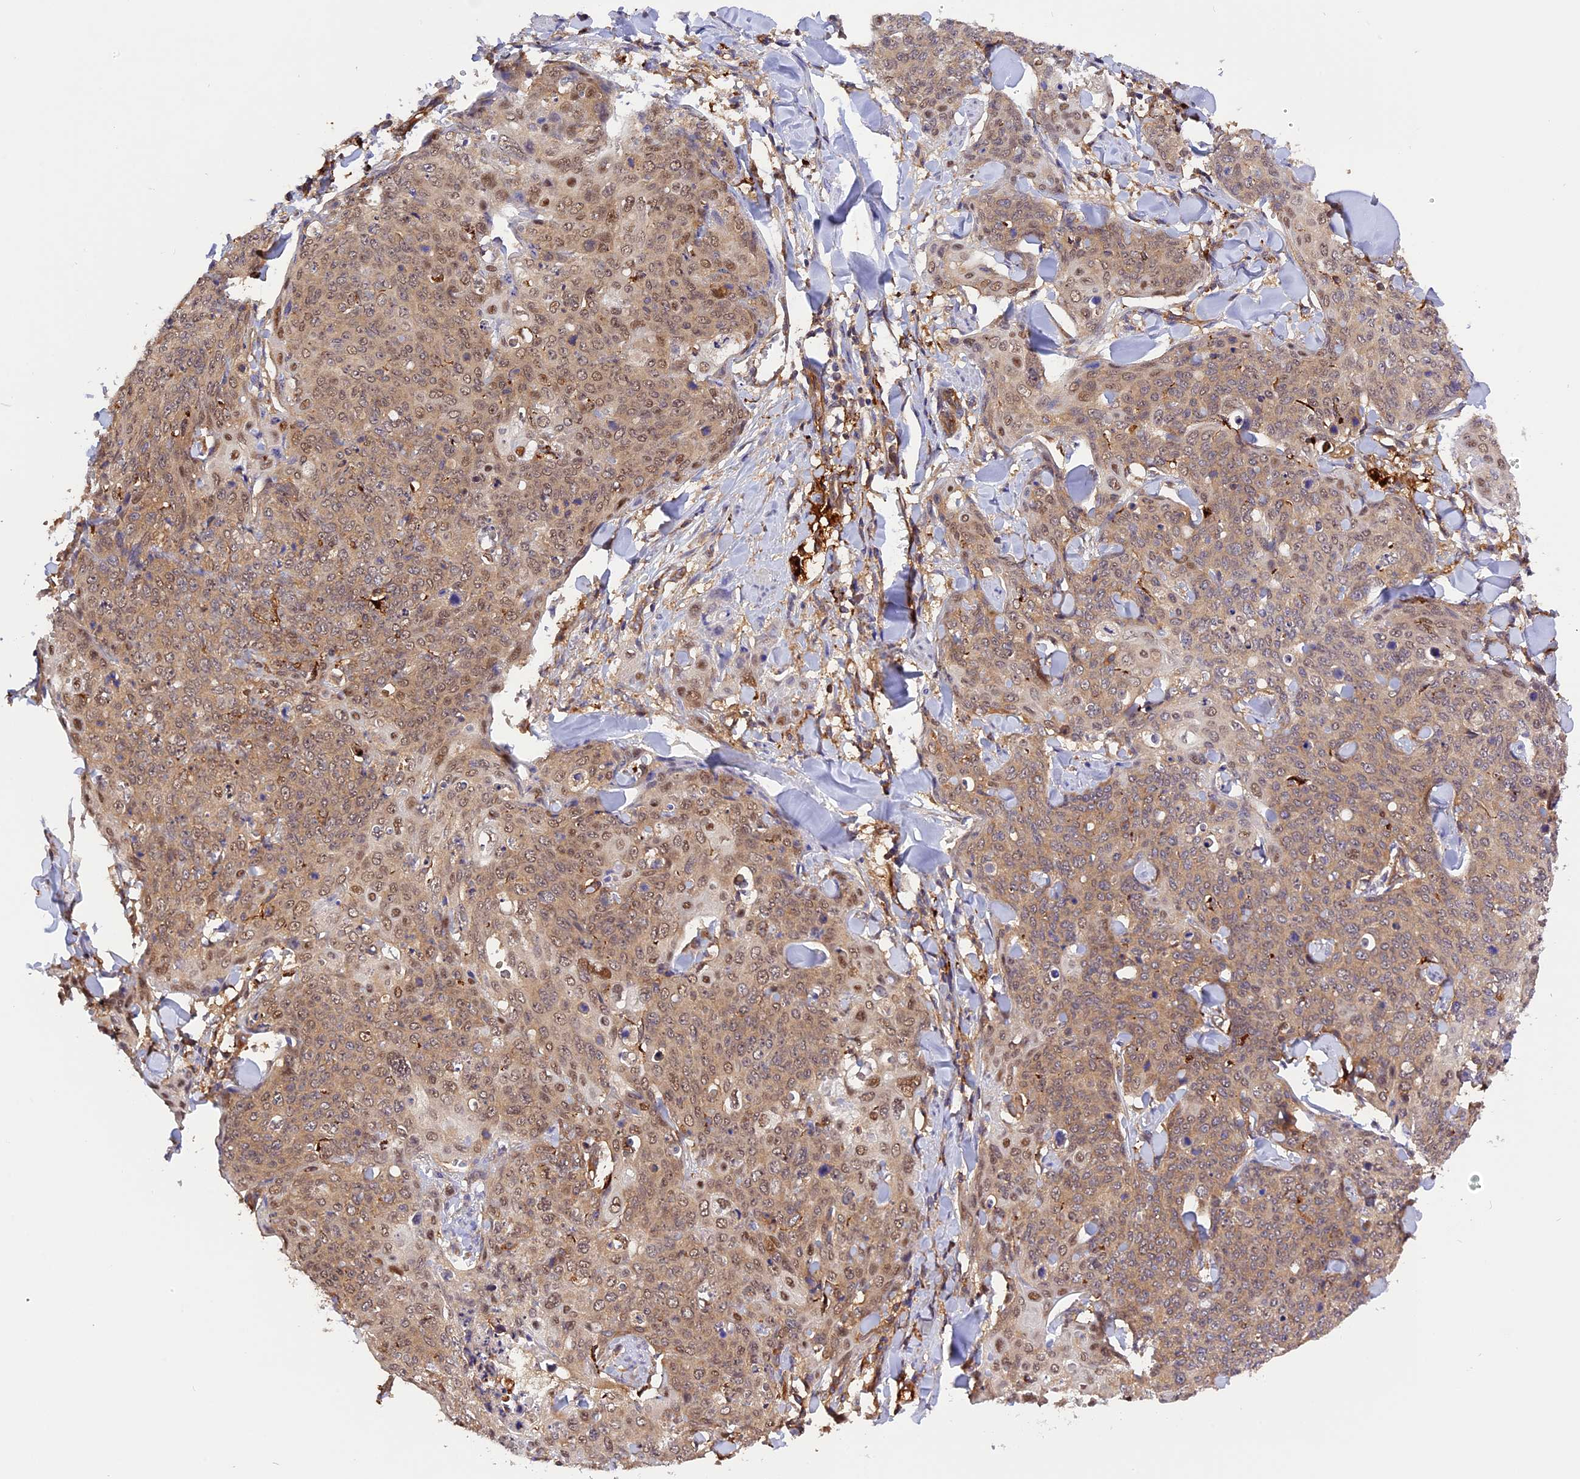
{"staining": {"intensity": "weak", "quantity": "25%-75%", "location": "cytoplasmic/membranous,nuclear"}, "tissue": "skin cancer", "cell_type": "Tumor cells", "image_type": "cancer", "snomed": [{"axis": "morphology", "description": "Squamous cell carcinoma, NOS"}, {"axis": "topography", "description": "Skin"}, {"axis": "topography", "description": "Vulva"}], "caption": "Protein analysis of skin cancer (squamous cell carcinoma) tissue displays weak cytoplasmic/membranous and nuclear positivity in about 25%-75% of tumor cells.", "gene": "C5orf22", "patient": {"sex": "female", "age": 85}}